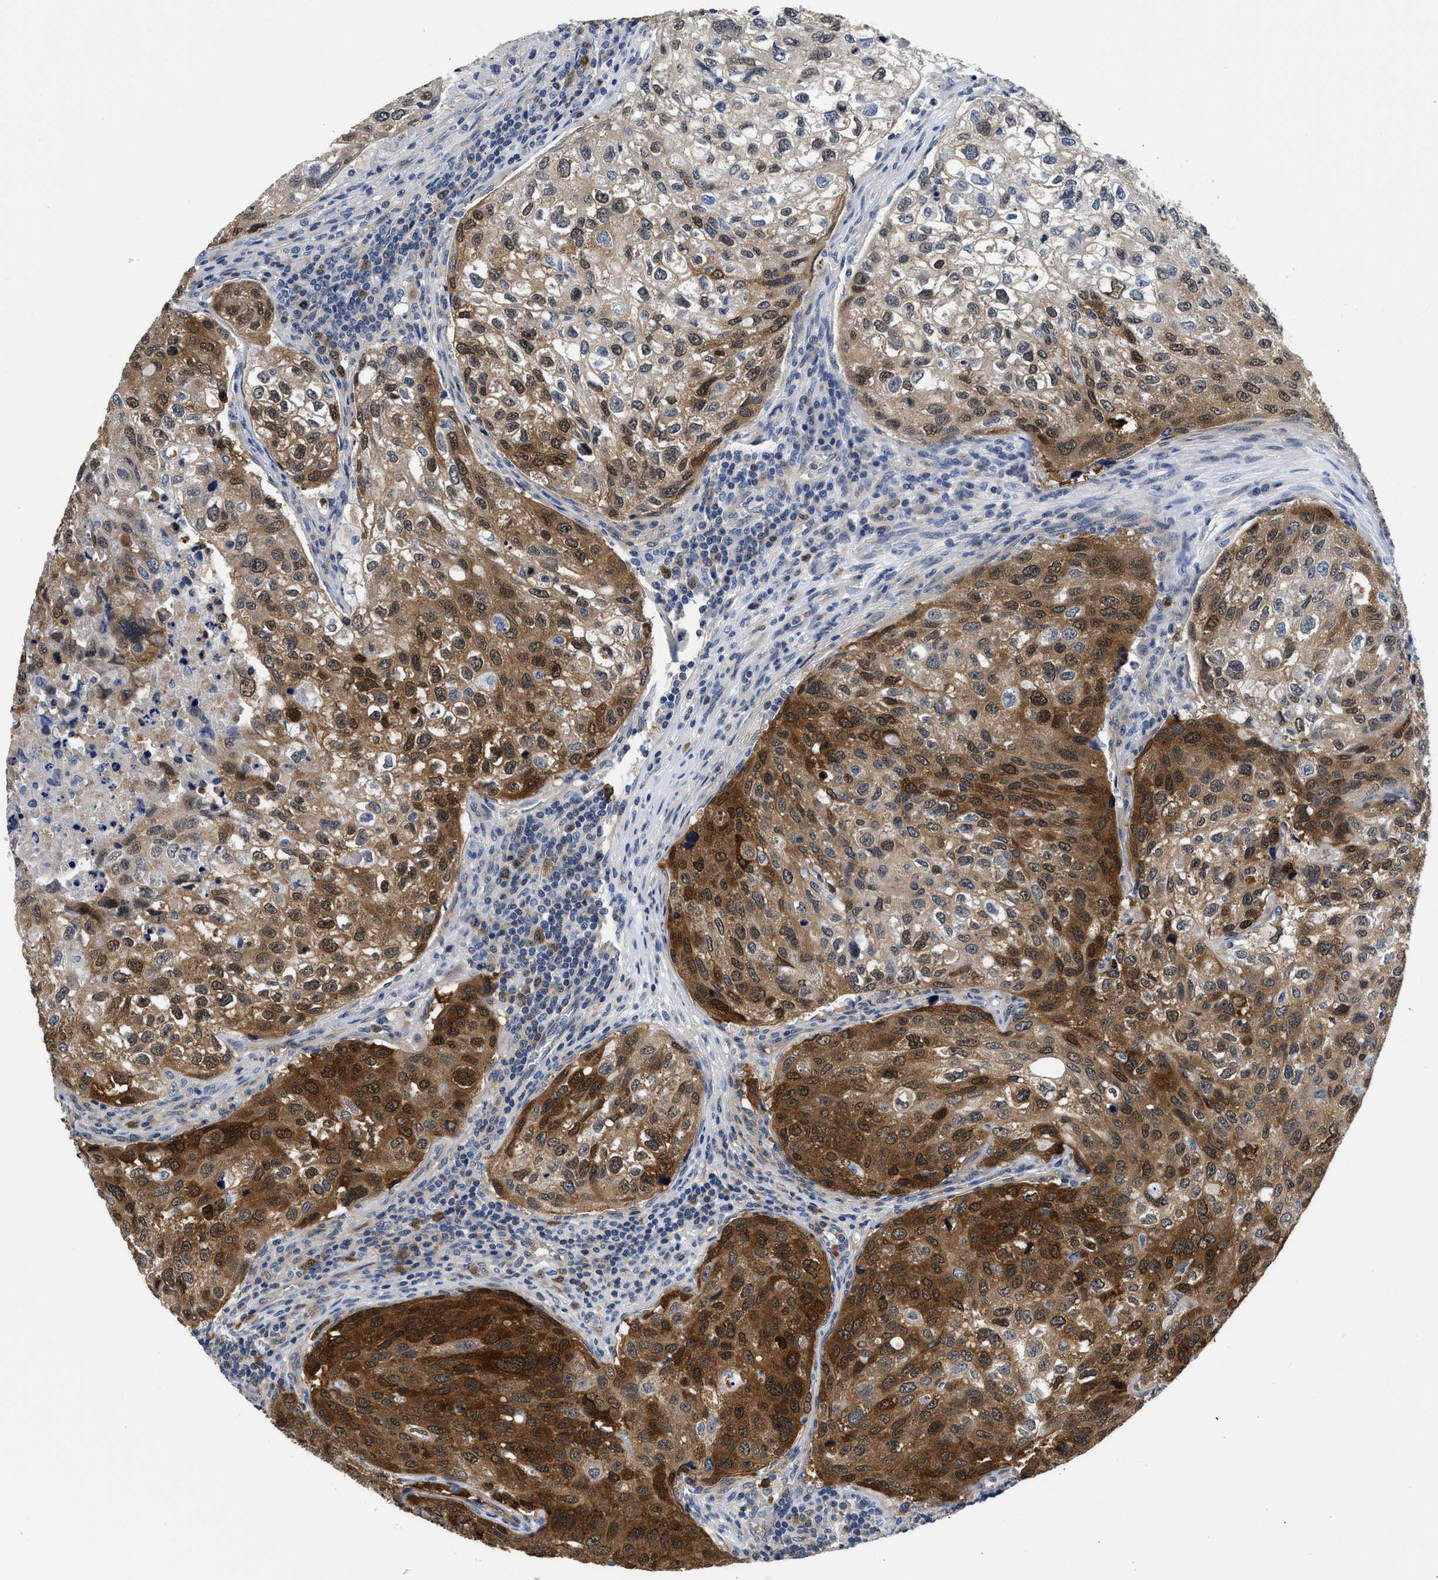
{"staining": {"intensity": "strong", "quantity": "25%-75%", "location": "cytoplasmic/membranous,nuclear"}, "tissue": "urothelial cancer", "cell_type": "Tumor cells", "image_type": "cancer", "snomed": [{"axis": "morphology", "description": "Urothelial carcinoma, High grade"}, {"axis": "topography", "description": "Lymph node"}, {"axis": "topography", "description": "Urinary bladder"}], "caption": "IHC staining of urothelial cancer, which demonstrates high levels of strong cytoplasmic/membranous and nuclear staining in about 25%-75% of tumor cells indicating strong cytoplasmic/membranous and nuclear protein staining. The staining was performed using DAB (brown) for protein detection and nuclei were counterstained in hematoxylin (blue).", "gene": "XPO5", "patient": {"sex": "male", "age": 51}}